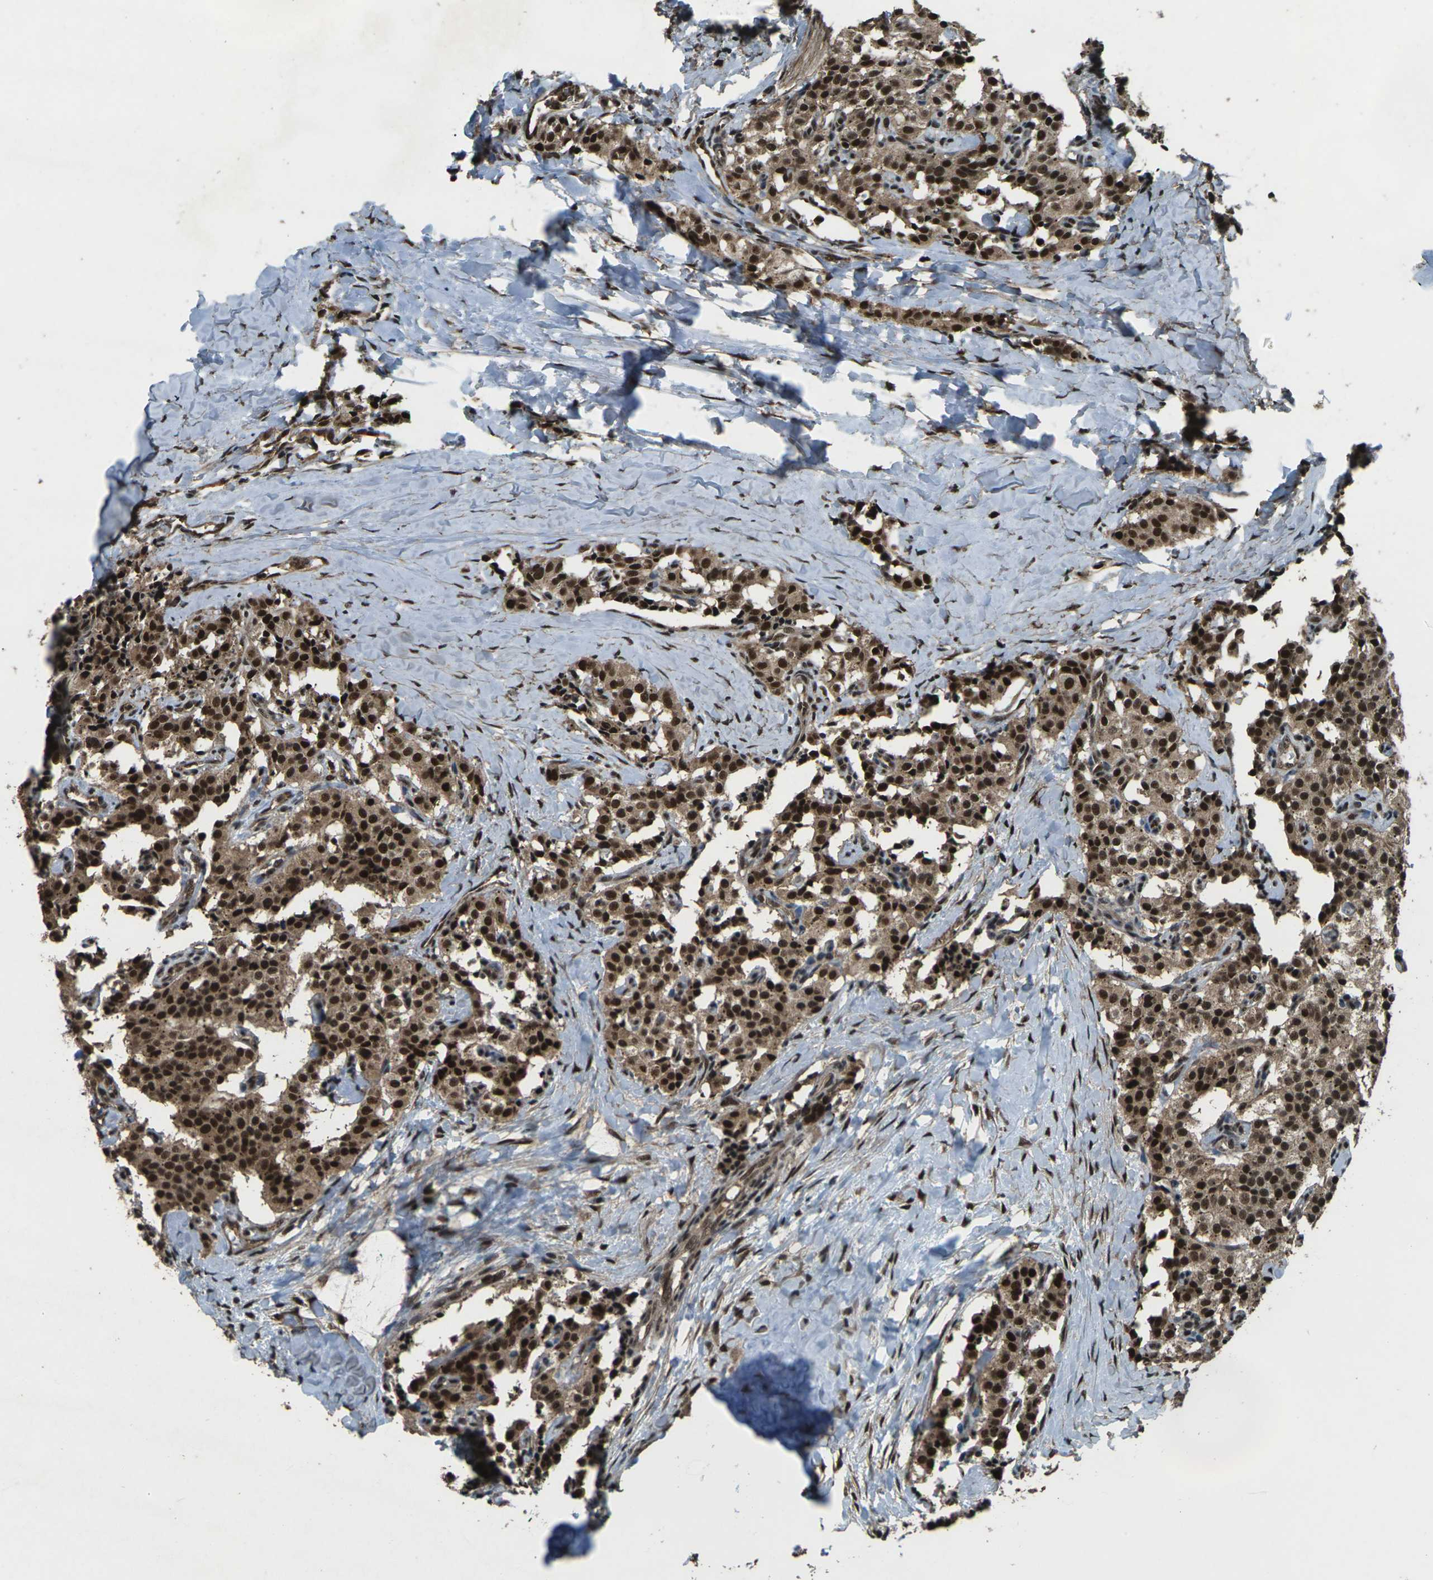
{"staining": {"intensity": "strong", "quantity": ">75%", "location": "cytoplasmic/membranous,nuclear"}, "tissue": "carcinoid", "cell_type": "Tumor cells", "image_type": "cancer", "snomed": [{"axis": "morphology", "description": "Carcinoid, malignant, NOS"}, {"axis": "topography", "description": "Lung"}], "caption": "Protein expression analysis of human carcinoid reveals strong cytoplasmic/membranous and nuclear positivity in about >75% of tumor cells.", "gene": "NR4A2", "patient": {"sex": "male", "age": 30}}